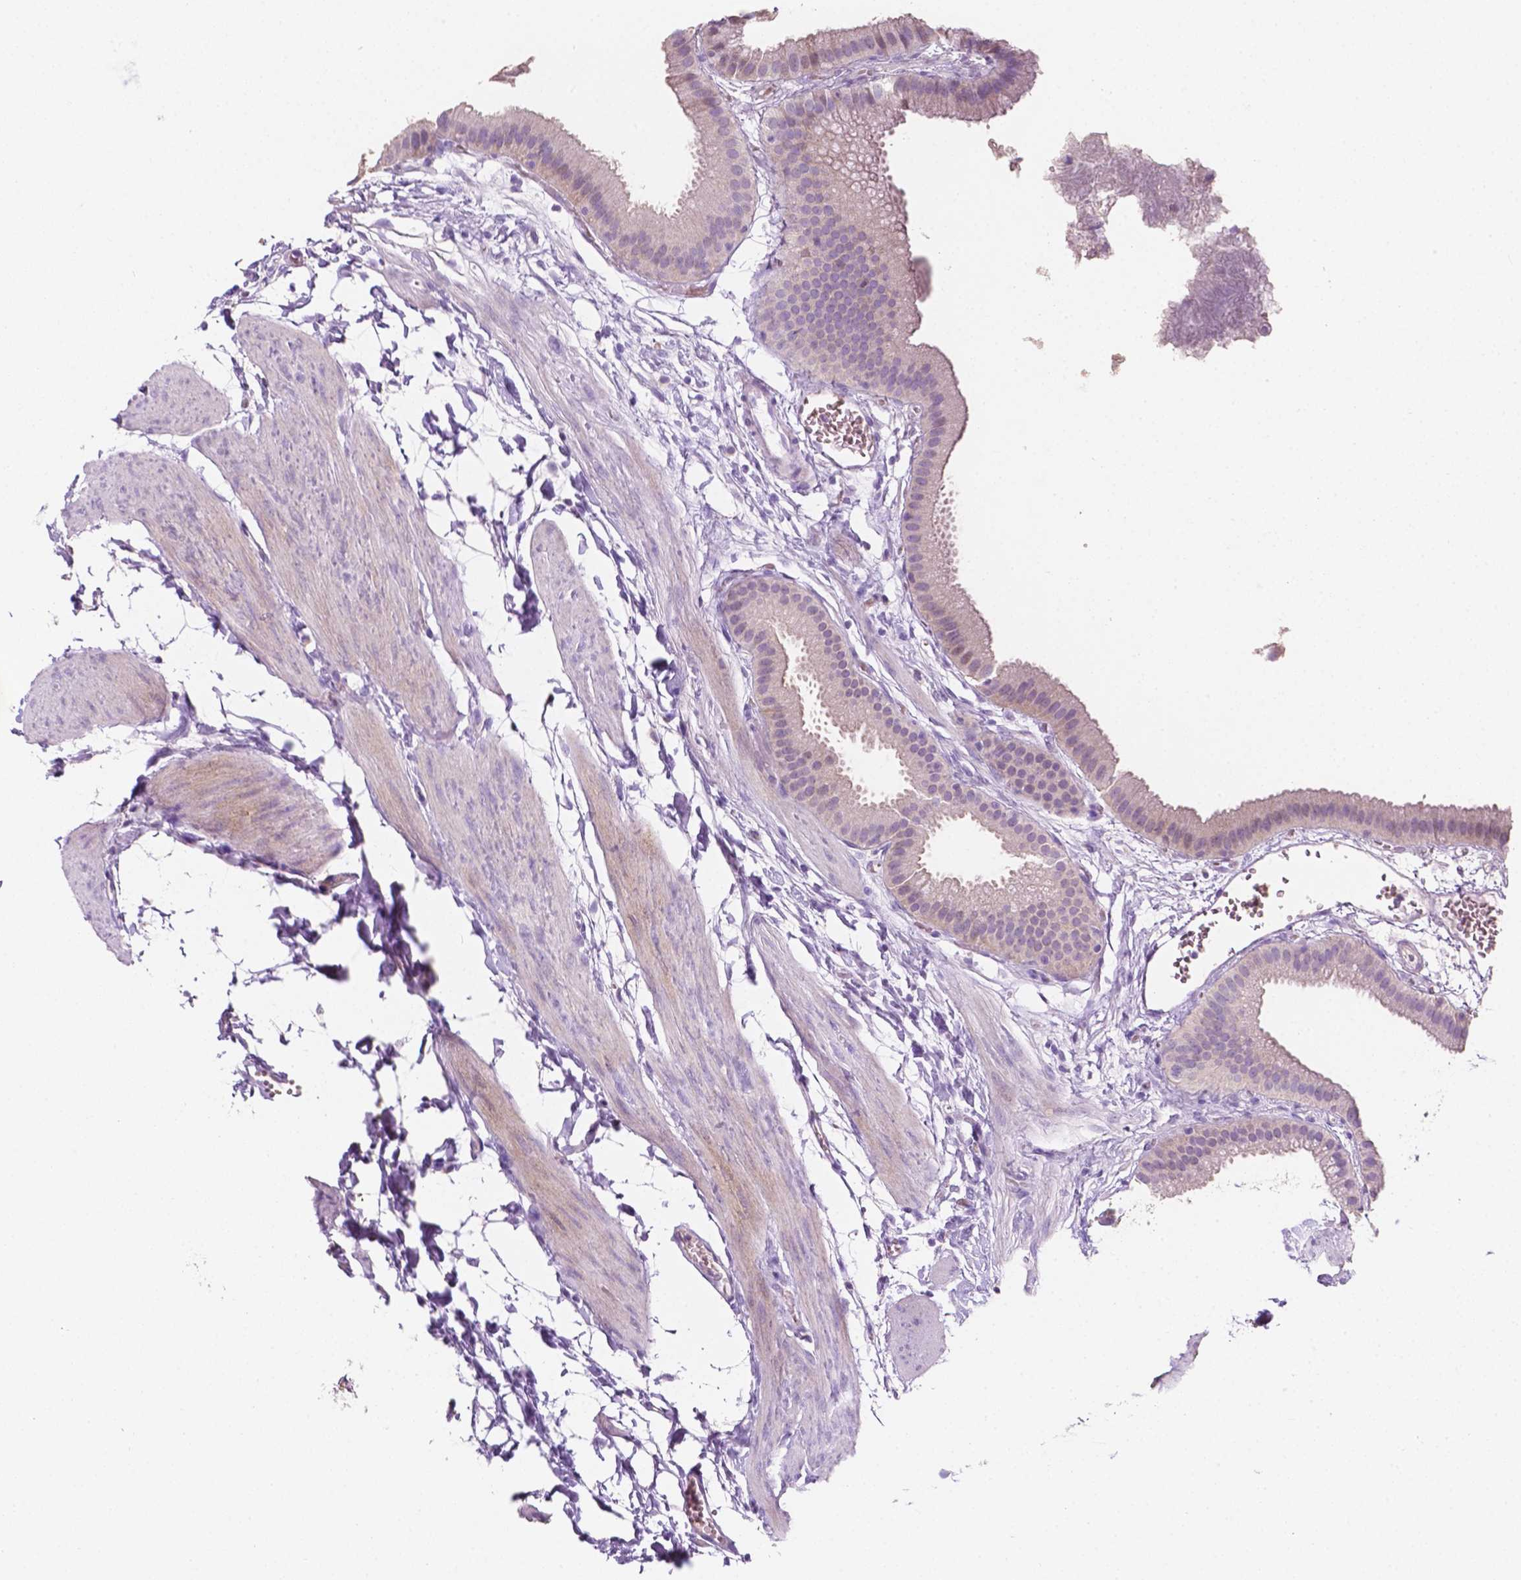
{"staining": {"intensity": "negative", "quantity": "none", "location": "none"}, "tissue": "gallbladder", "cell_type": "Glandular cells", "image_type": "normal", "snomed": [{"axis": "morphology", "description": "Normal tissue, NOS"}, {"axis": "topography", "description": "Gallbladder"}], "caption": "Unremarkable gallbladder was stained to show a protein in brown. There is no significant positivity in glandular cells.", "gene": "EGFR", "patient": {"sex": "female", "age": 63}}